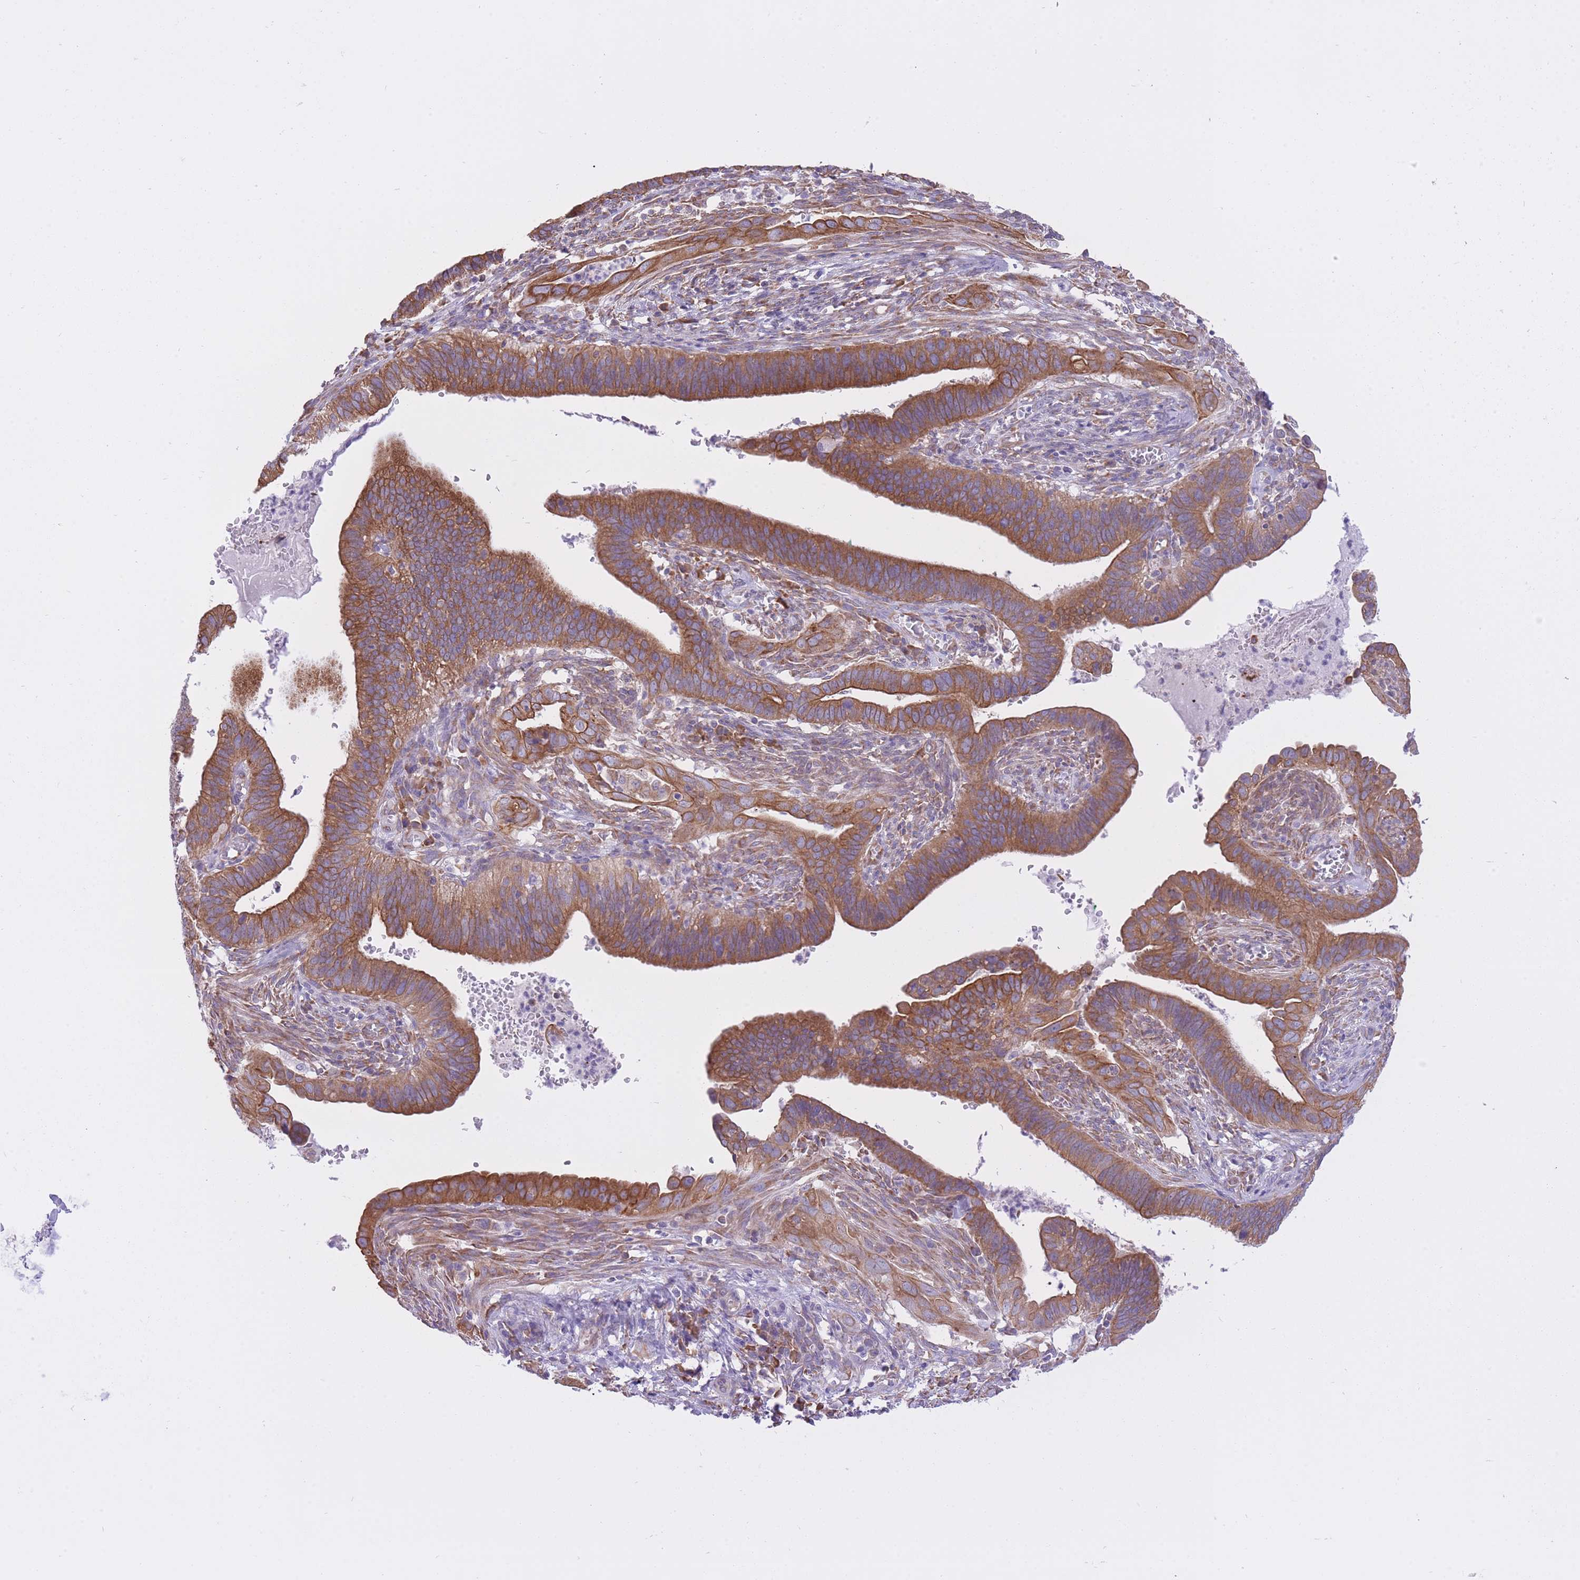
{"staining": {"intensity": "moderate", "quantity": ">75%", "location": "cytoplasmic/membranous"}, "tissue": "cervical cancer", "cell_type": "Tumor cells", "image_type": "cancer", "snomed": [{"axis": "morphology", "description": "Adenocarcinoma, NOS"}, {"axis": "topography", "description": "Cervix"}], "caption": "IHC photomicrograph of cervical cancer stained for a protein (brown), which shows medium levels of moderate cytoplasmic/membranous expression in about >75% of tumor cells.", "gene": "ZNF501", "patient": {"sex": "female", "age": 42}}